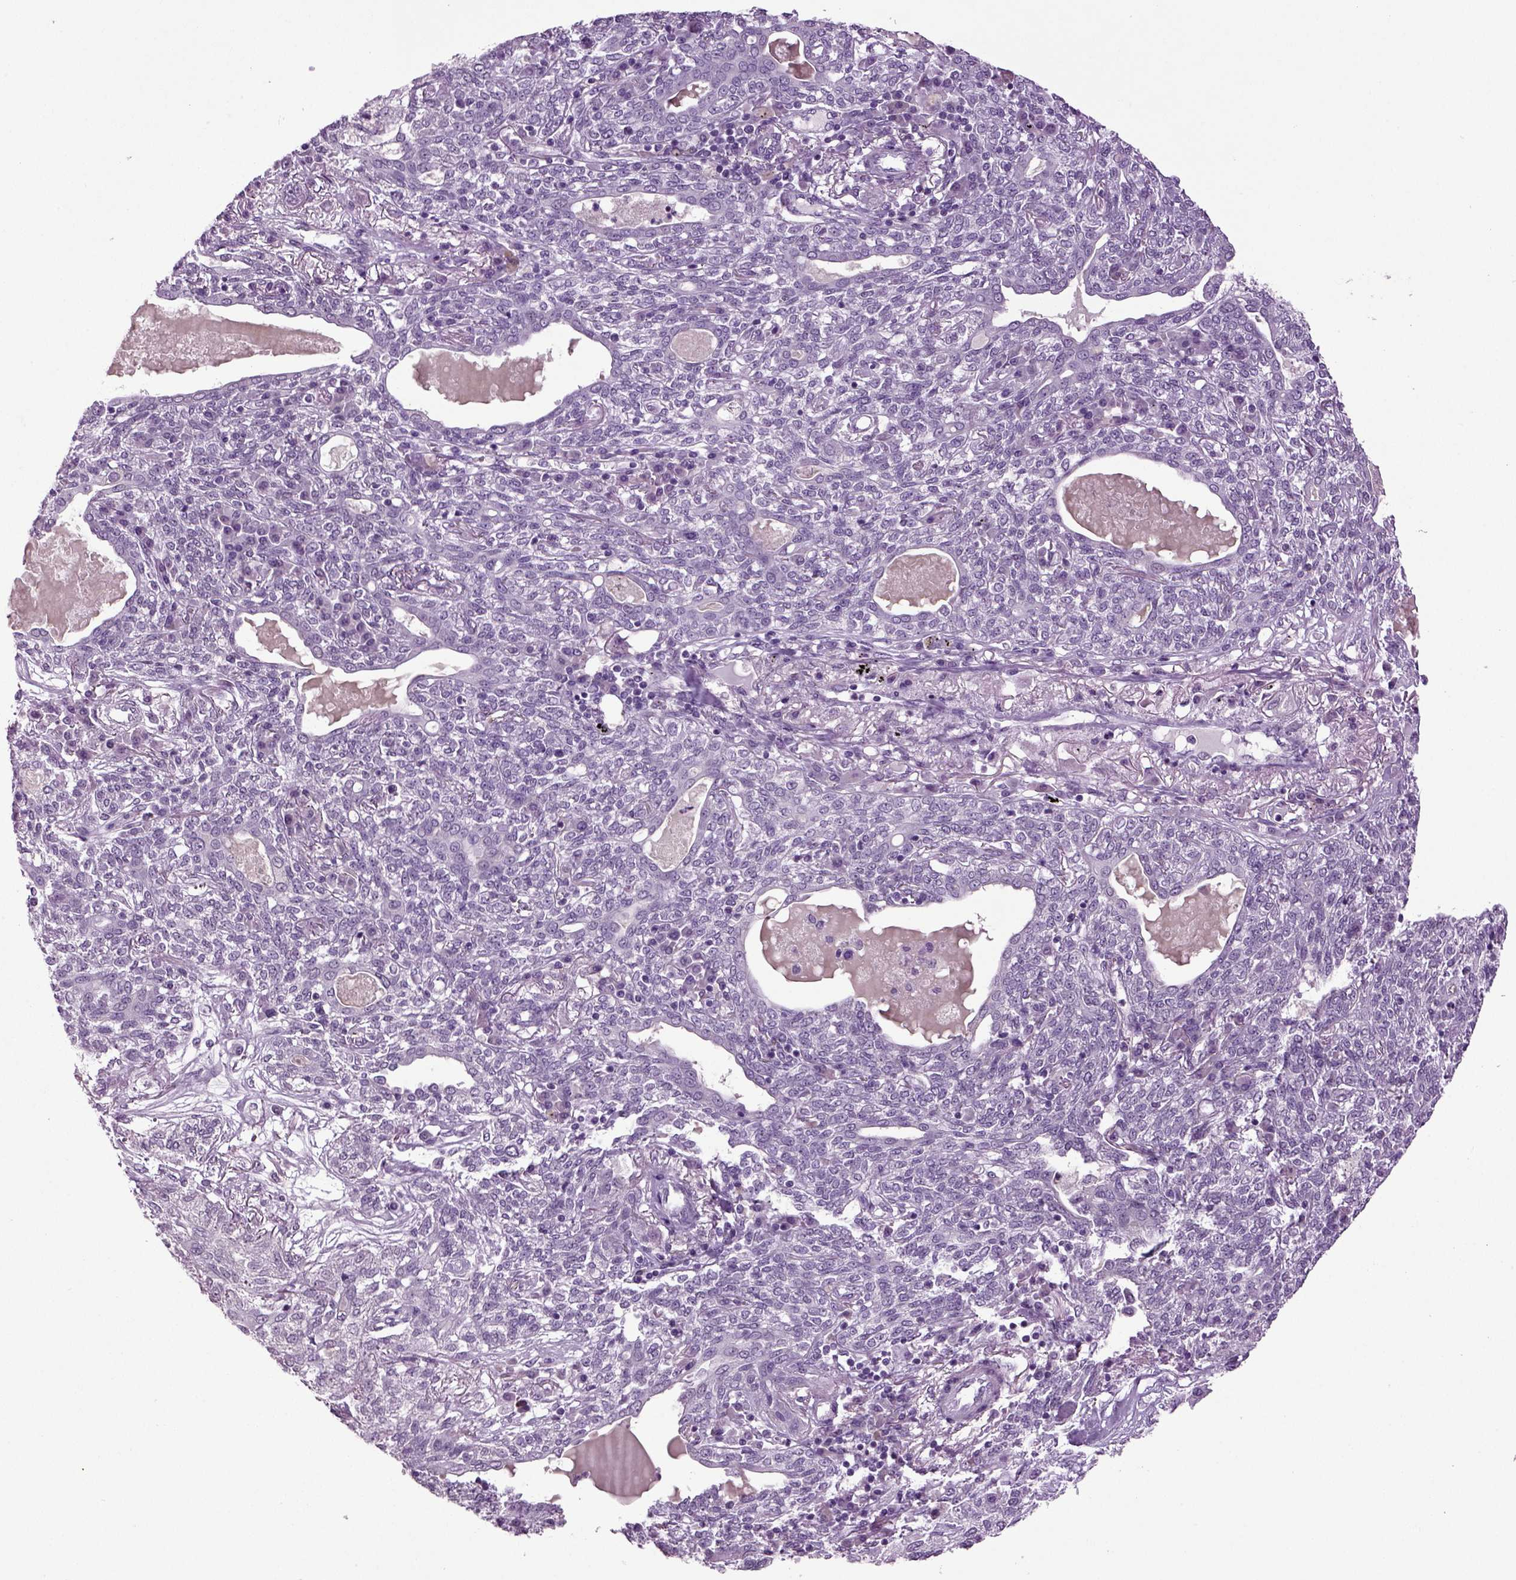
{"staining": {"intensity": "negative", "quantity": "none", "location": "none"}, "tissue": "lung cancer", "cell_type": "Tumor cells", "image_type": "cancer", "snomed": [{"axis": "morphology", "description": "Squamous cell carcinoma, NOS"}, {"axis": "topography", "description": "Lung"}], "caption": "Histopathology image shows no protein expression in tumor cells of squamous cell carcinoma (lung) tissue. (DAB IHC visualized using brightfield microscopy, high magnification).", "gene": "SLC17A6", "patient": {"sex": "female", "age": 70}}